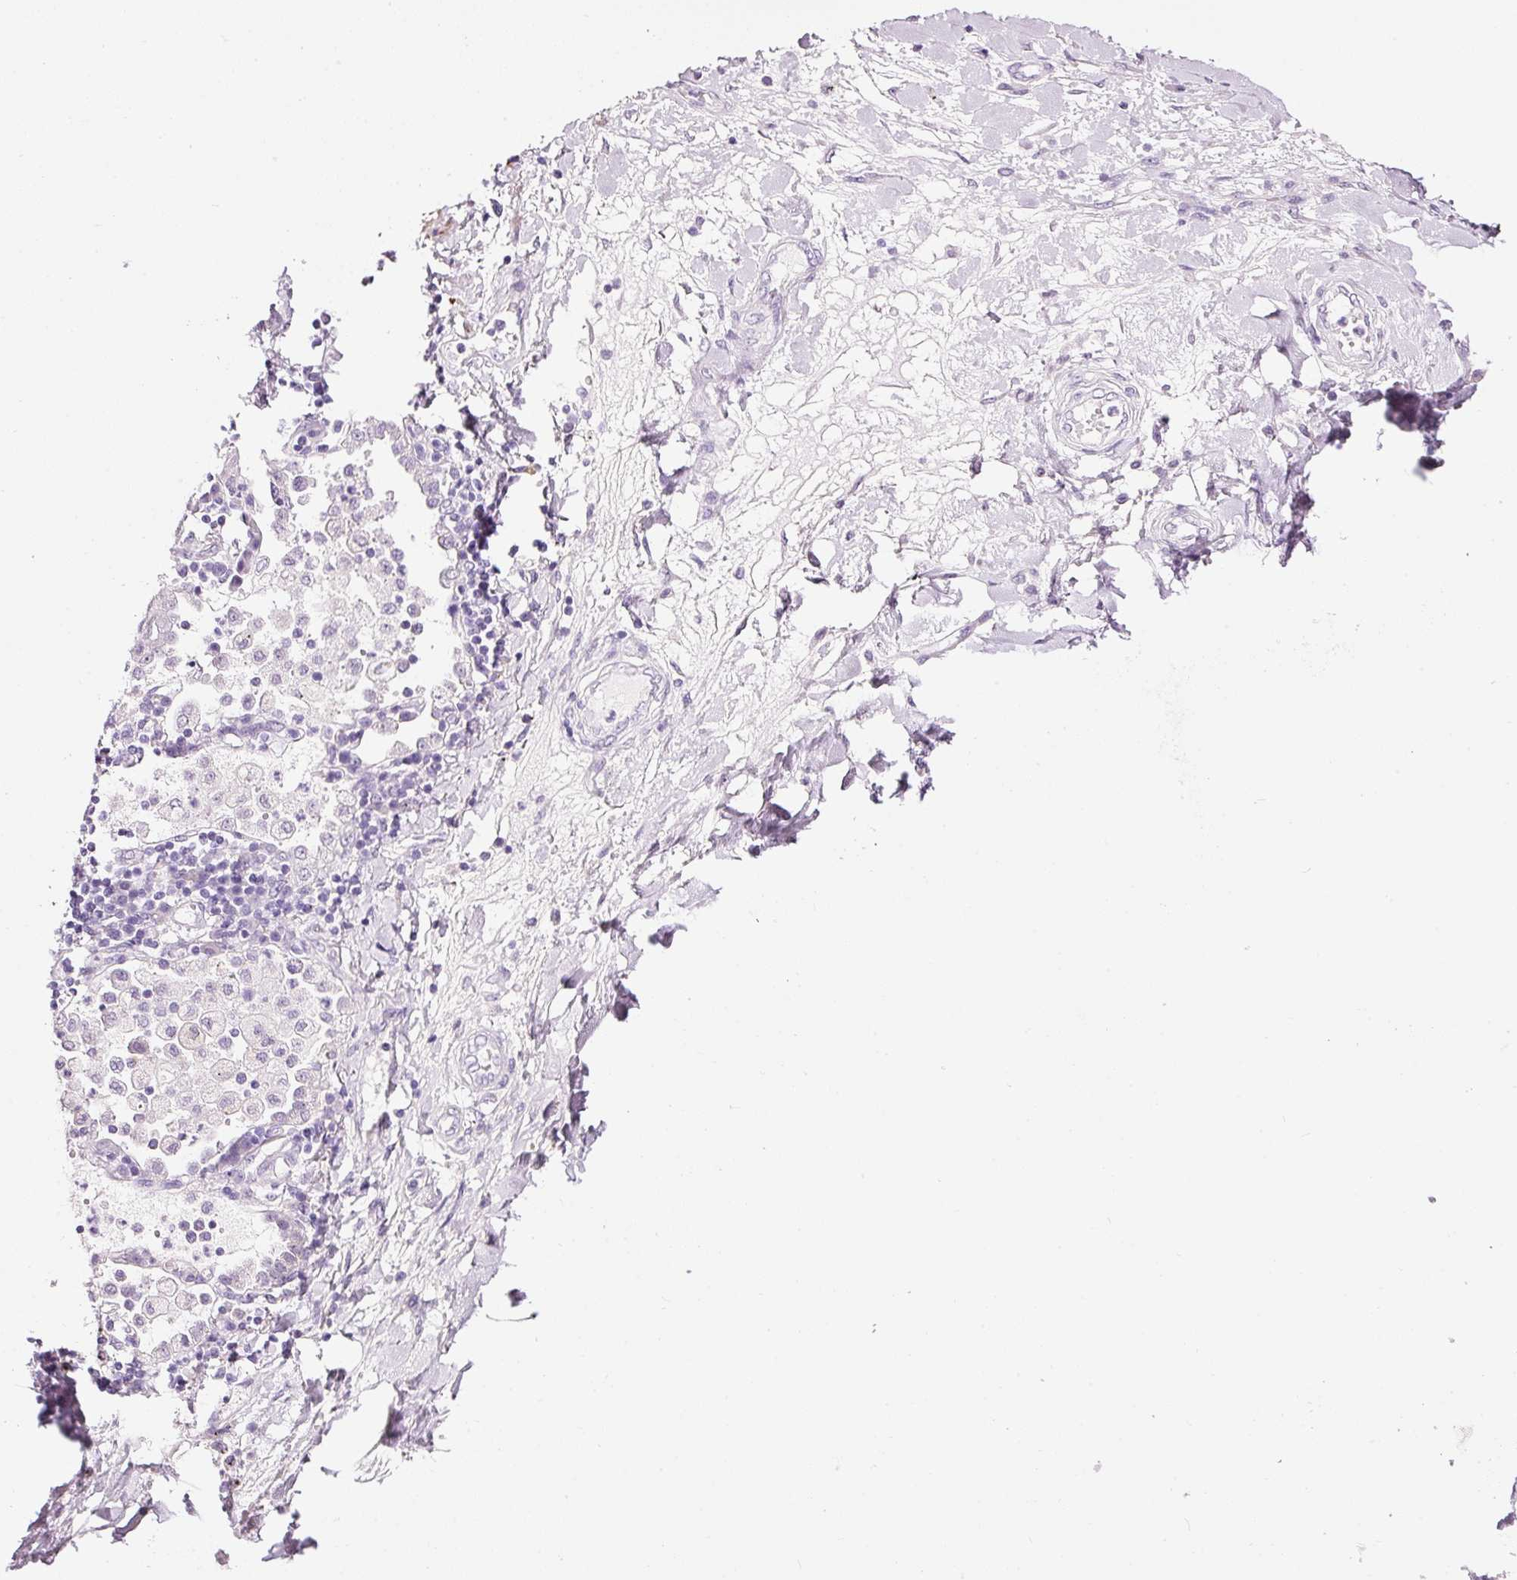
{"staining": {"intensity": "negative", "quantity": "none", "location": "none"}, "tissue": "lung cancer", "cell_type": "Tumor cells", "image_type": "cancer", "snomed": [{"axis": "morphology", "description": "Squamous cell carcinoma, NOS"}, {"axis": "topography", "description": "Lung"}], "caption": "Lung cancer (squamous cell carcinoma) was stained to show a protein in brown. There is no significant expression in tumor cells. (IHC, brightfield microscopy, high magnification).", "gene": "RTF2", "patient": {"sex": "female", "age": 70}}